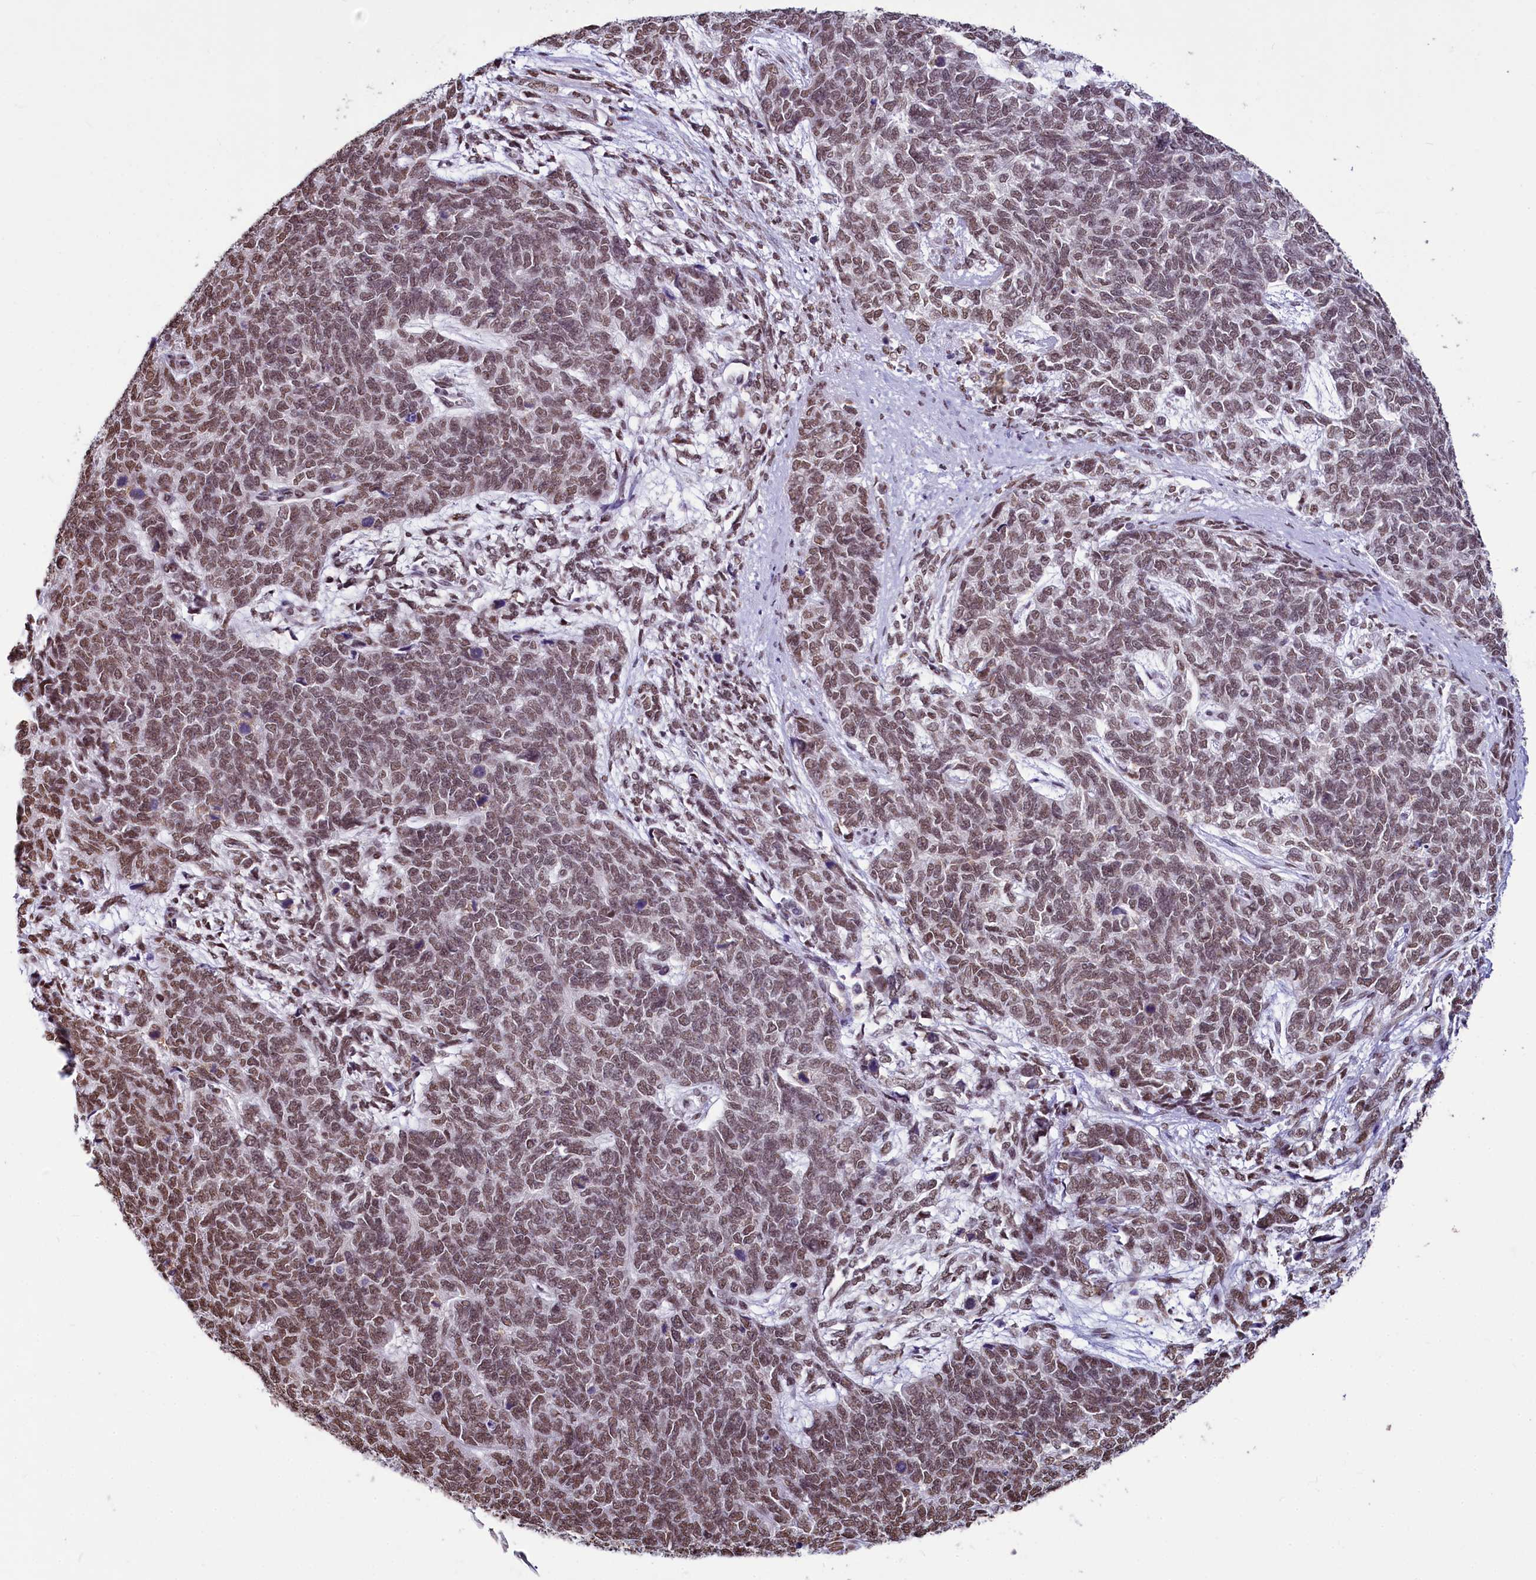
{"staining": {"intensity": "moderate", "quantity": ">75%", "location": "nuclear"}, "tissue": "cervical cancer", "cell_type": "Tumor cells", "image_type": "cancer", "snomed": [{"axis": "morphology", "description": "Squamous cell carcinoma, NOS"}, {"axis": "topography", "description": "Cervix"}], "caption": "DAB (3,3'-diaminobenzidine) immunohistochemical staining of cervical cancer reveals moderate nuclear protein staining in approximately >75% of tumor cells. (IHC, brightfield microscopy, high magnification).", "gene": "PARPBP", "patient": {"sex": "female", "age": 63}}